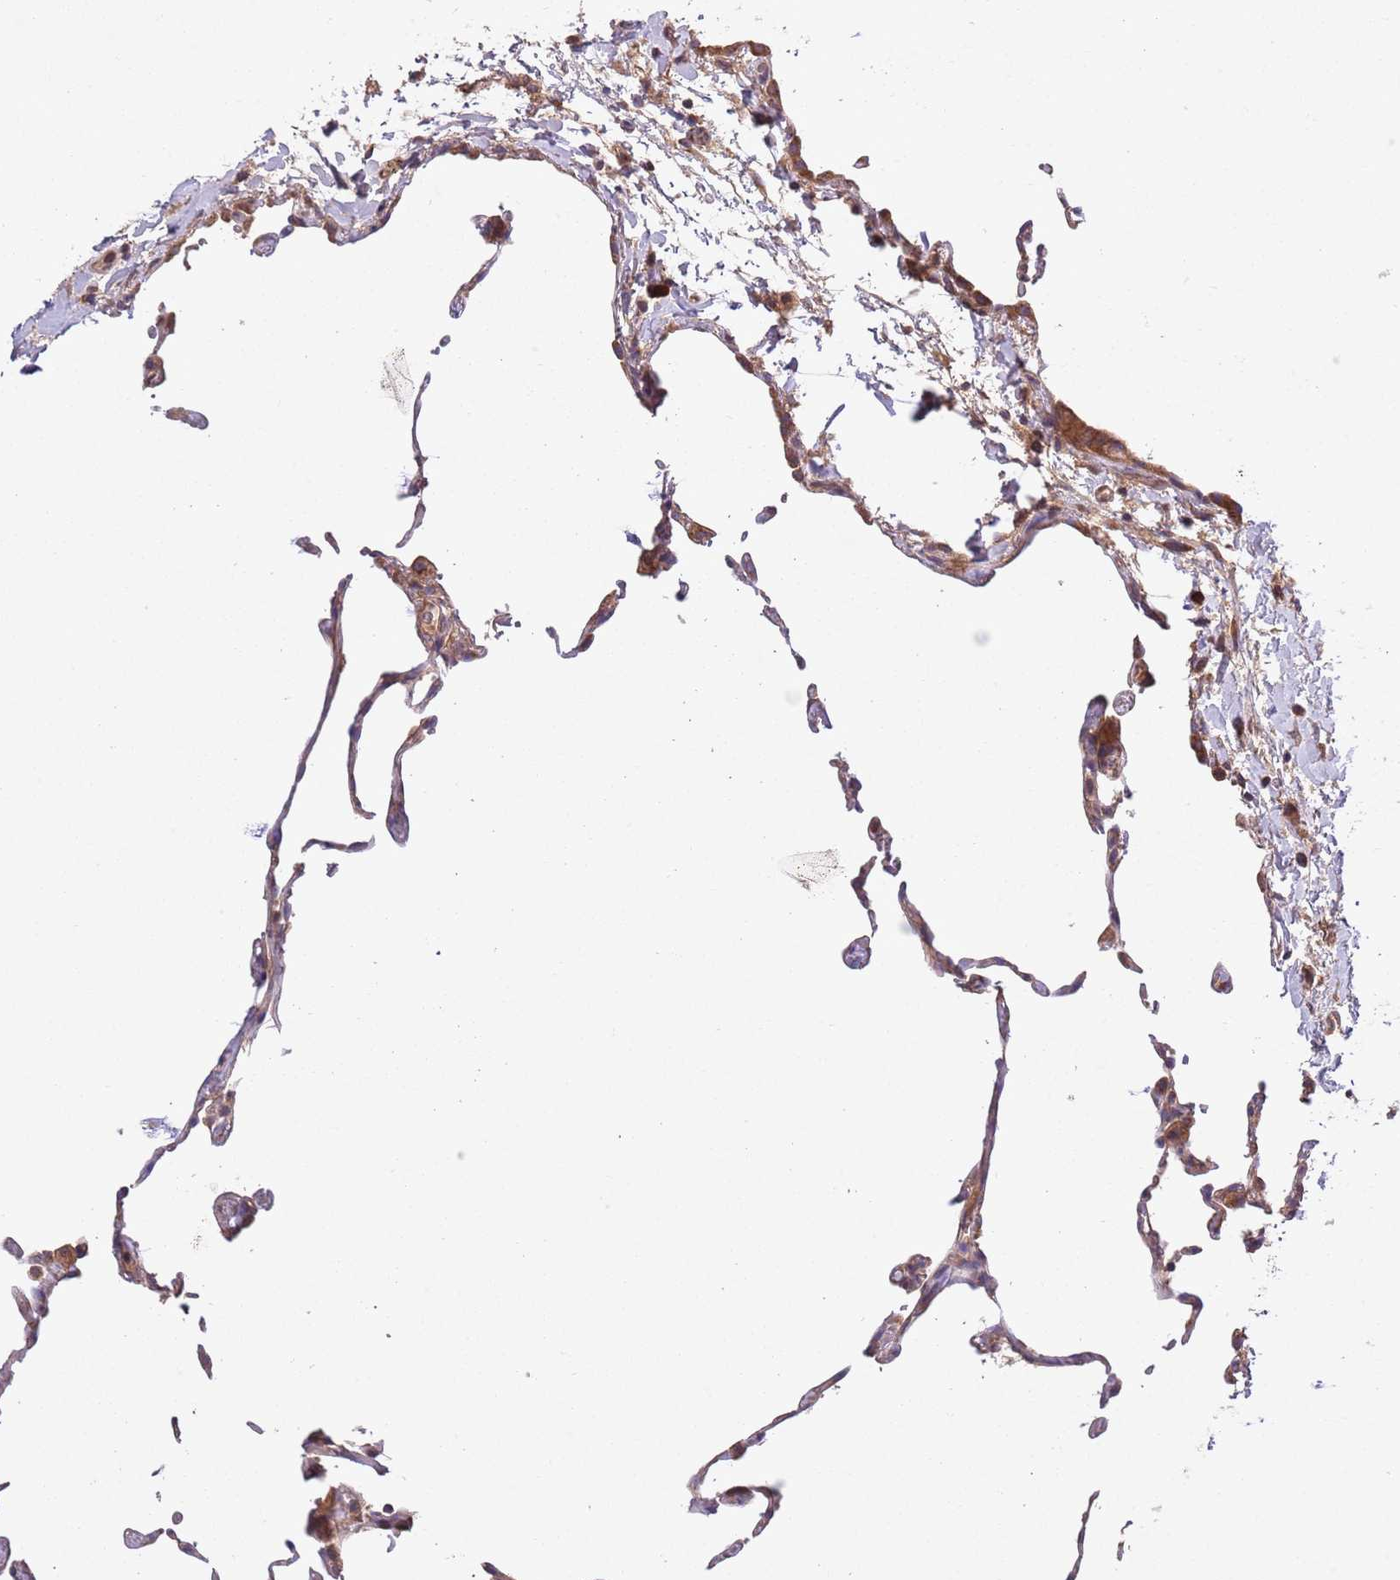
{"staining": {"intensity": "moderate", "quantity": "<25%", "location": "cytoplasmic/membranous"}, "tissue": "lung", "cell_type": "Alveolar cells", "image_type": "normal", "snomed": [{"axis": "morphology", "description": "Normal tissue, NOS"}, {"axis": "topography", "description": "Lung"}], "caption": "Immunohistochemistry (IHC) (DAB (3,3'-diaminobenzidine)) staining of unremarkable human lung exhibits moderate cytoplasmic/membranous protein expression in approximately <25% of alveolar cells.", "gene": "MFNG", "patient": {"sex": "female", "age": 57}}